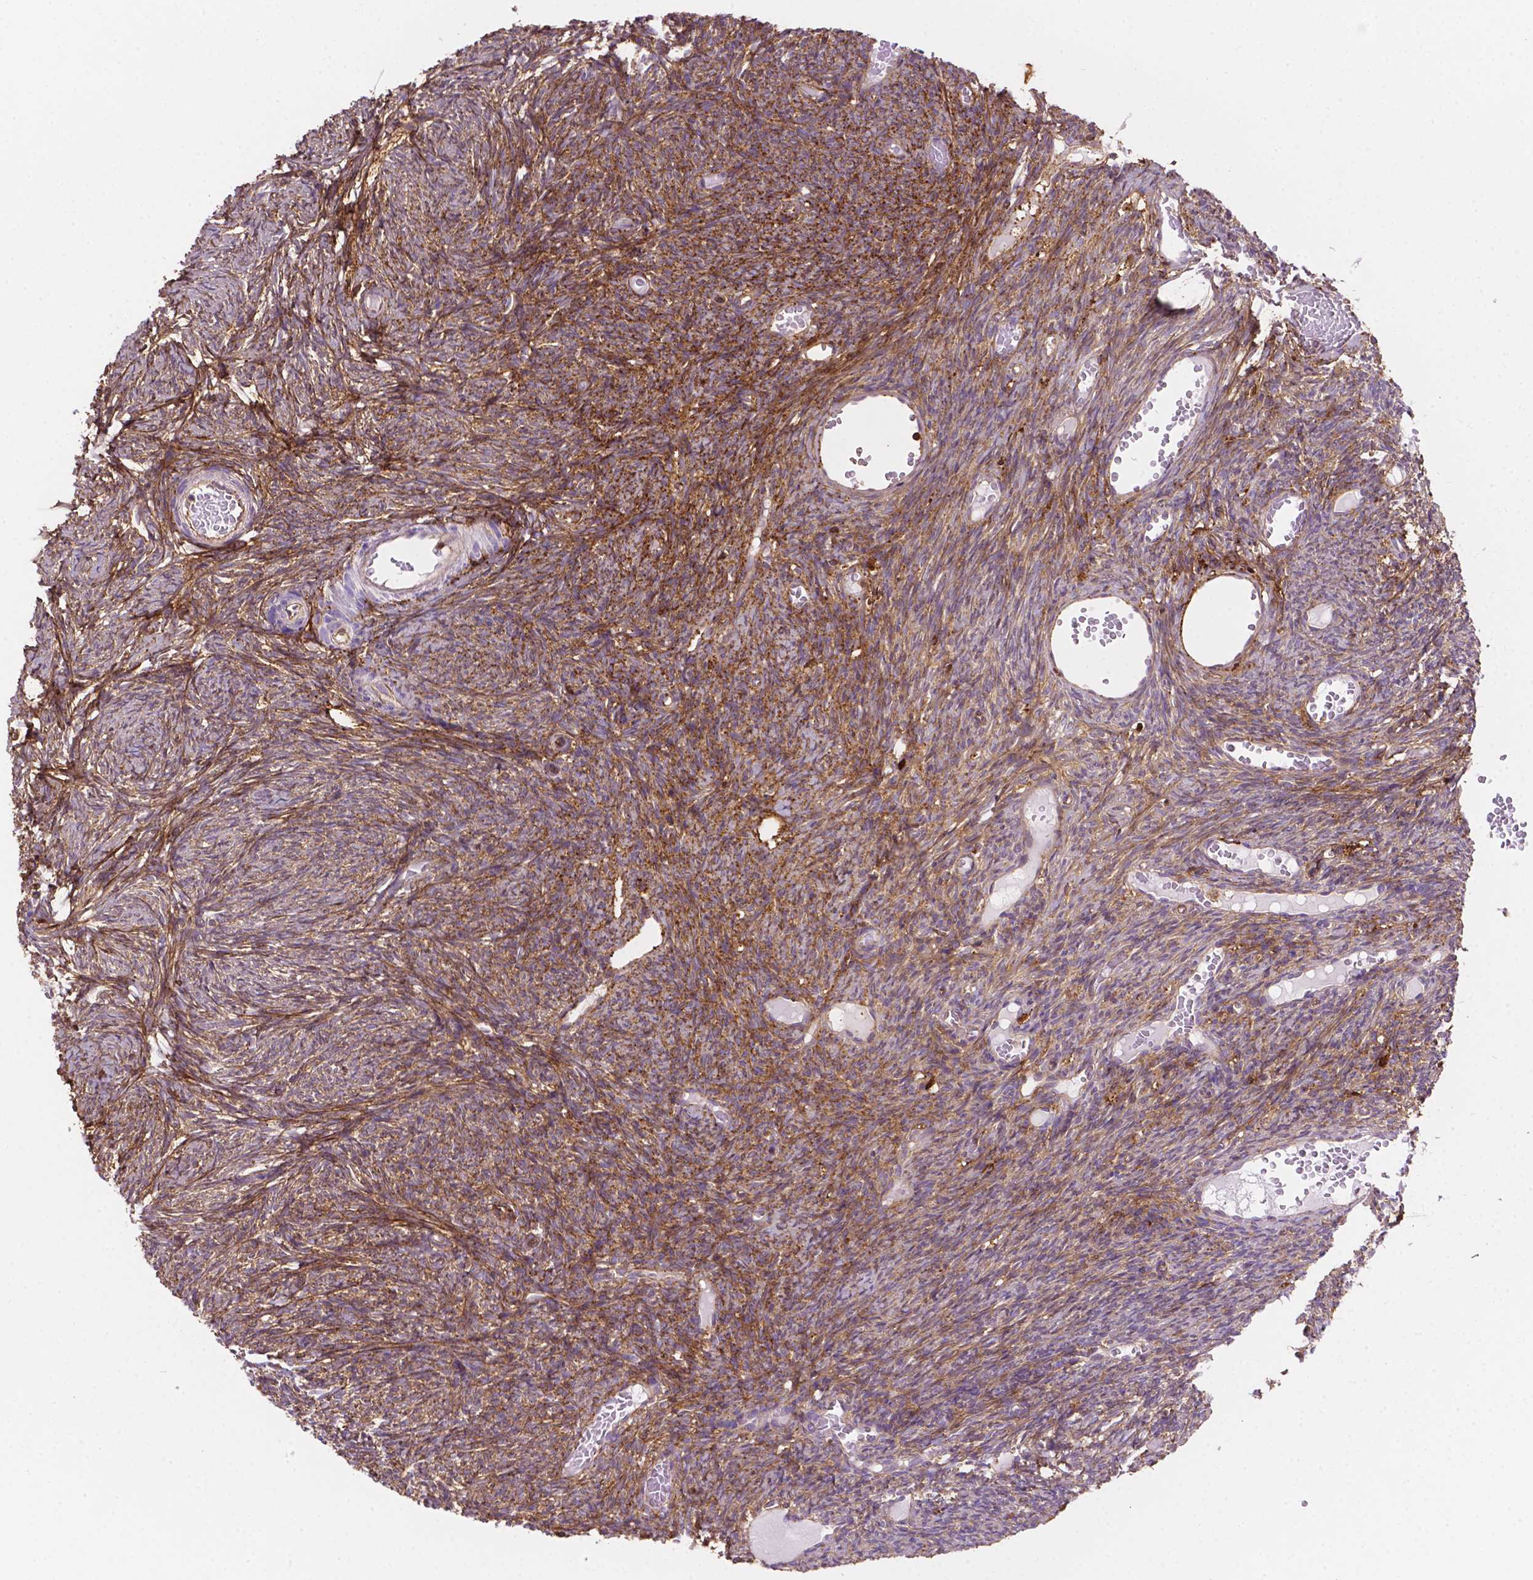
{"staining": {"intensity": "moderate", "quantity": "25%-75%", "location": "cytoplasmic/membranous"}, "tissue": "ovary", "cell_type": "Ovarian stroma cells", "image_type": "normal", "snomed": [{"axis": "morphology", "description": "Normal tissue, NOS"}, {"axis": "topography", "description": "Ovary"}], "caption": "Immunohistochemistry (IHC) micrograph of benign human ovary stained for a protein (brown), which displays medium levels of moderate cytoplasmic/membranous positivity in approximately 25%-75% of ovarian stroma cells.", "gene": "DCN", "patient": {"sex": "female", "age": 39}}